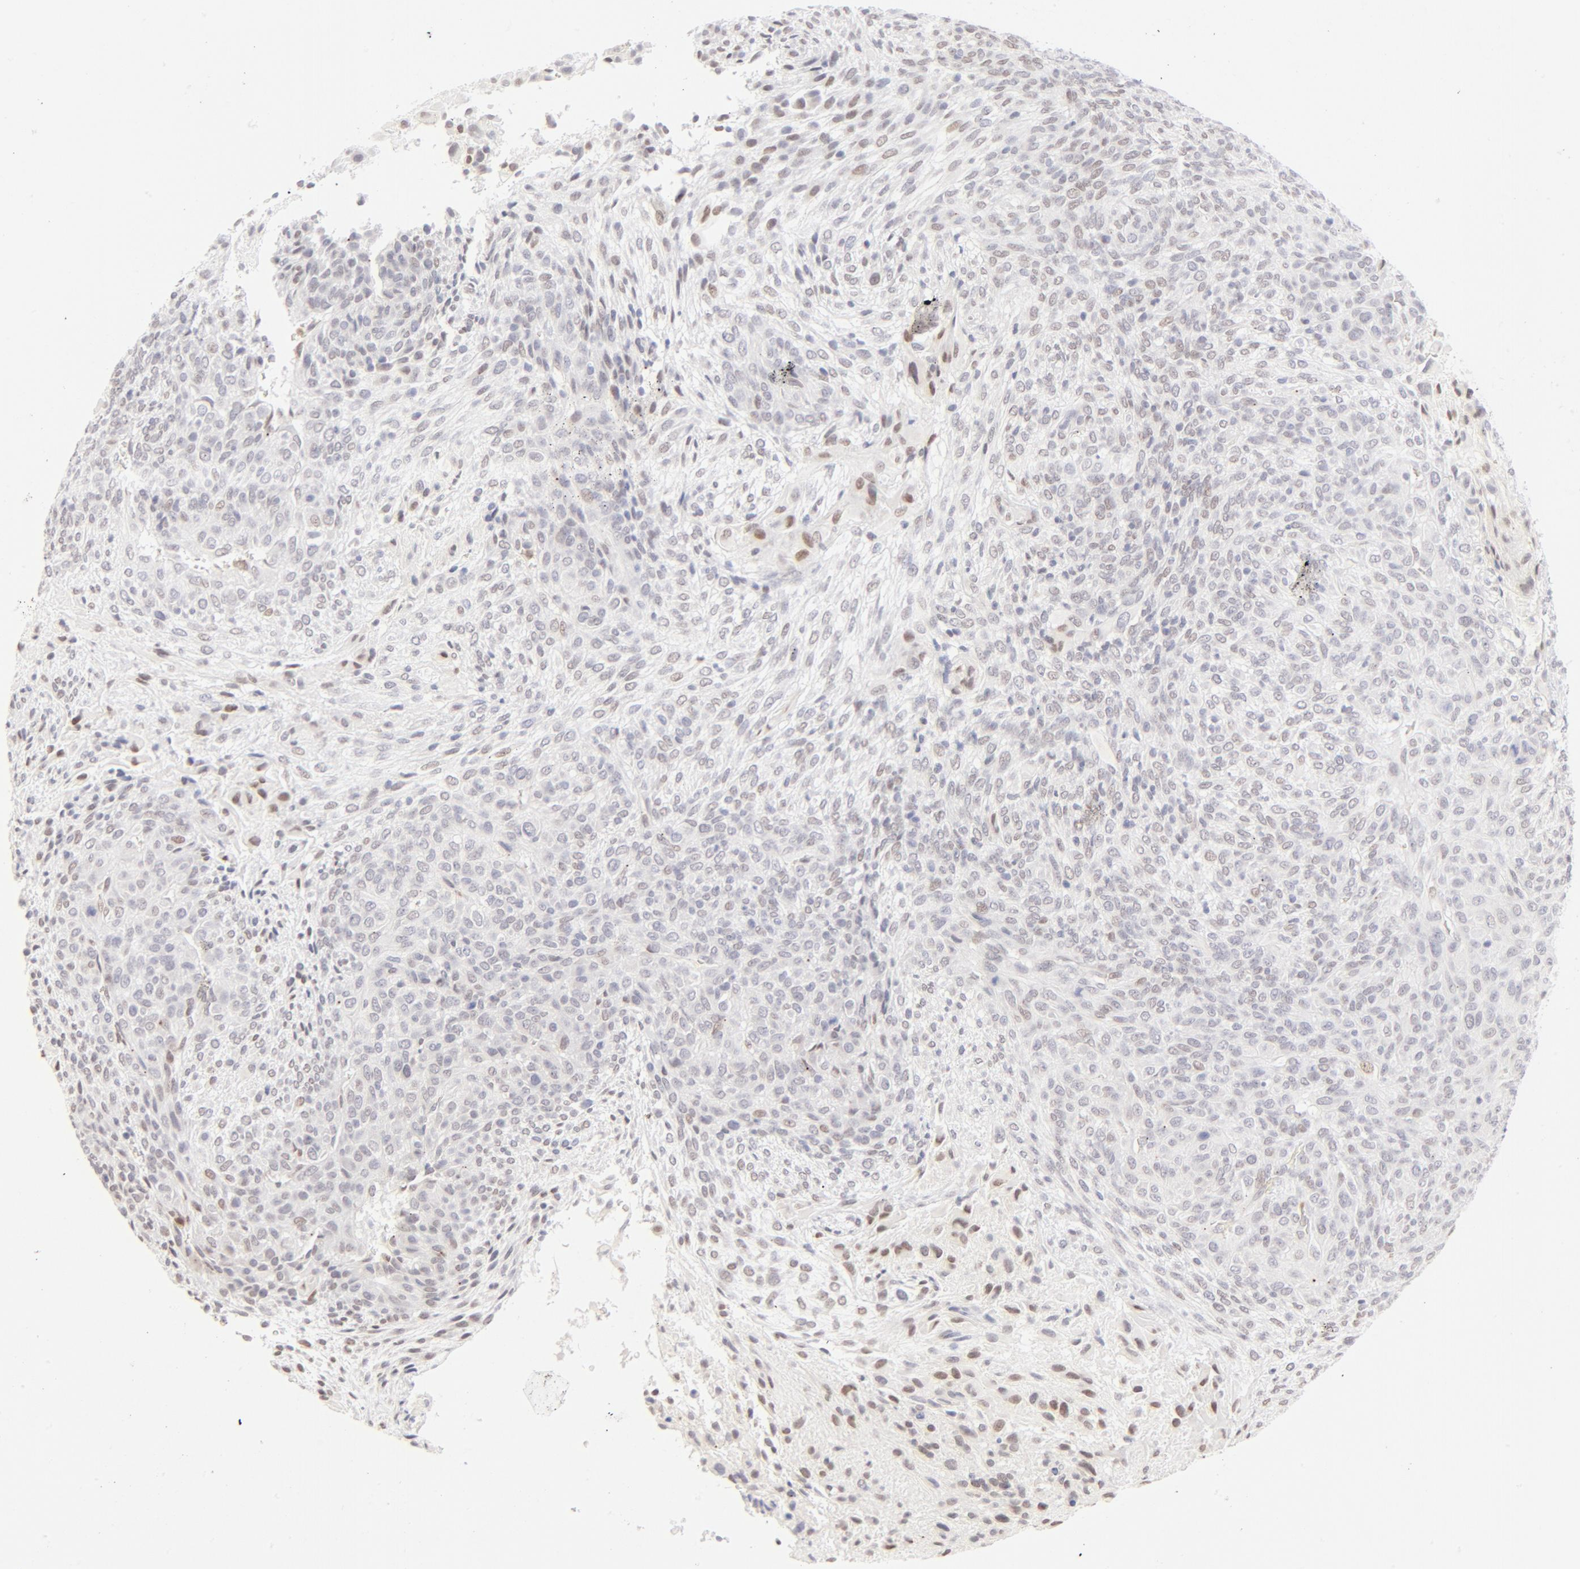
{"staining": {"intensity": "moderate", "quantity": "25%-75%", "location": "nuclear"}, "tissue": "glioma", "cell_type": "Tumor cells", "image_type": "cancer", "snomed": [{"axis": "morphology", "description": "Glioma, malignant, High grade"}, {"axis": "topography", "description": "Cerebral cortex"}], "caption": "The image shows immunohistochemical staining of malignant glioma (high-grade). There is moderate nuclear staining is seen in approximately 25%-75% of tumor cells. The protein is shown in brown color, while the nuclei are stained blue.", "gene": "PBX1", "patient": {"sex": "female", "age": 55}}